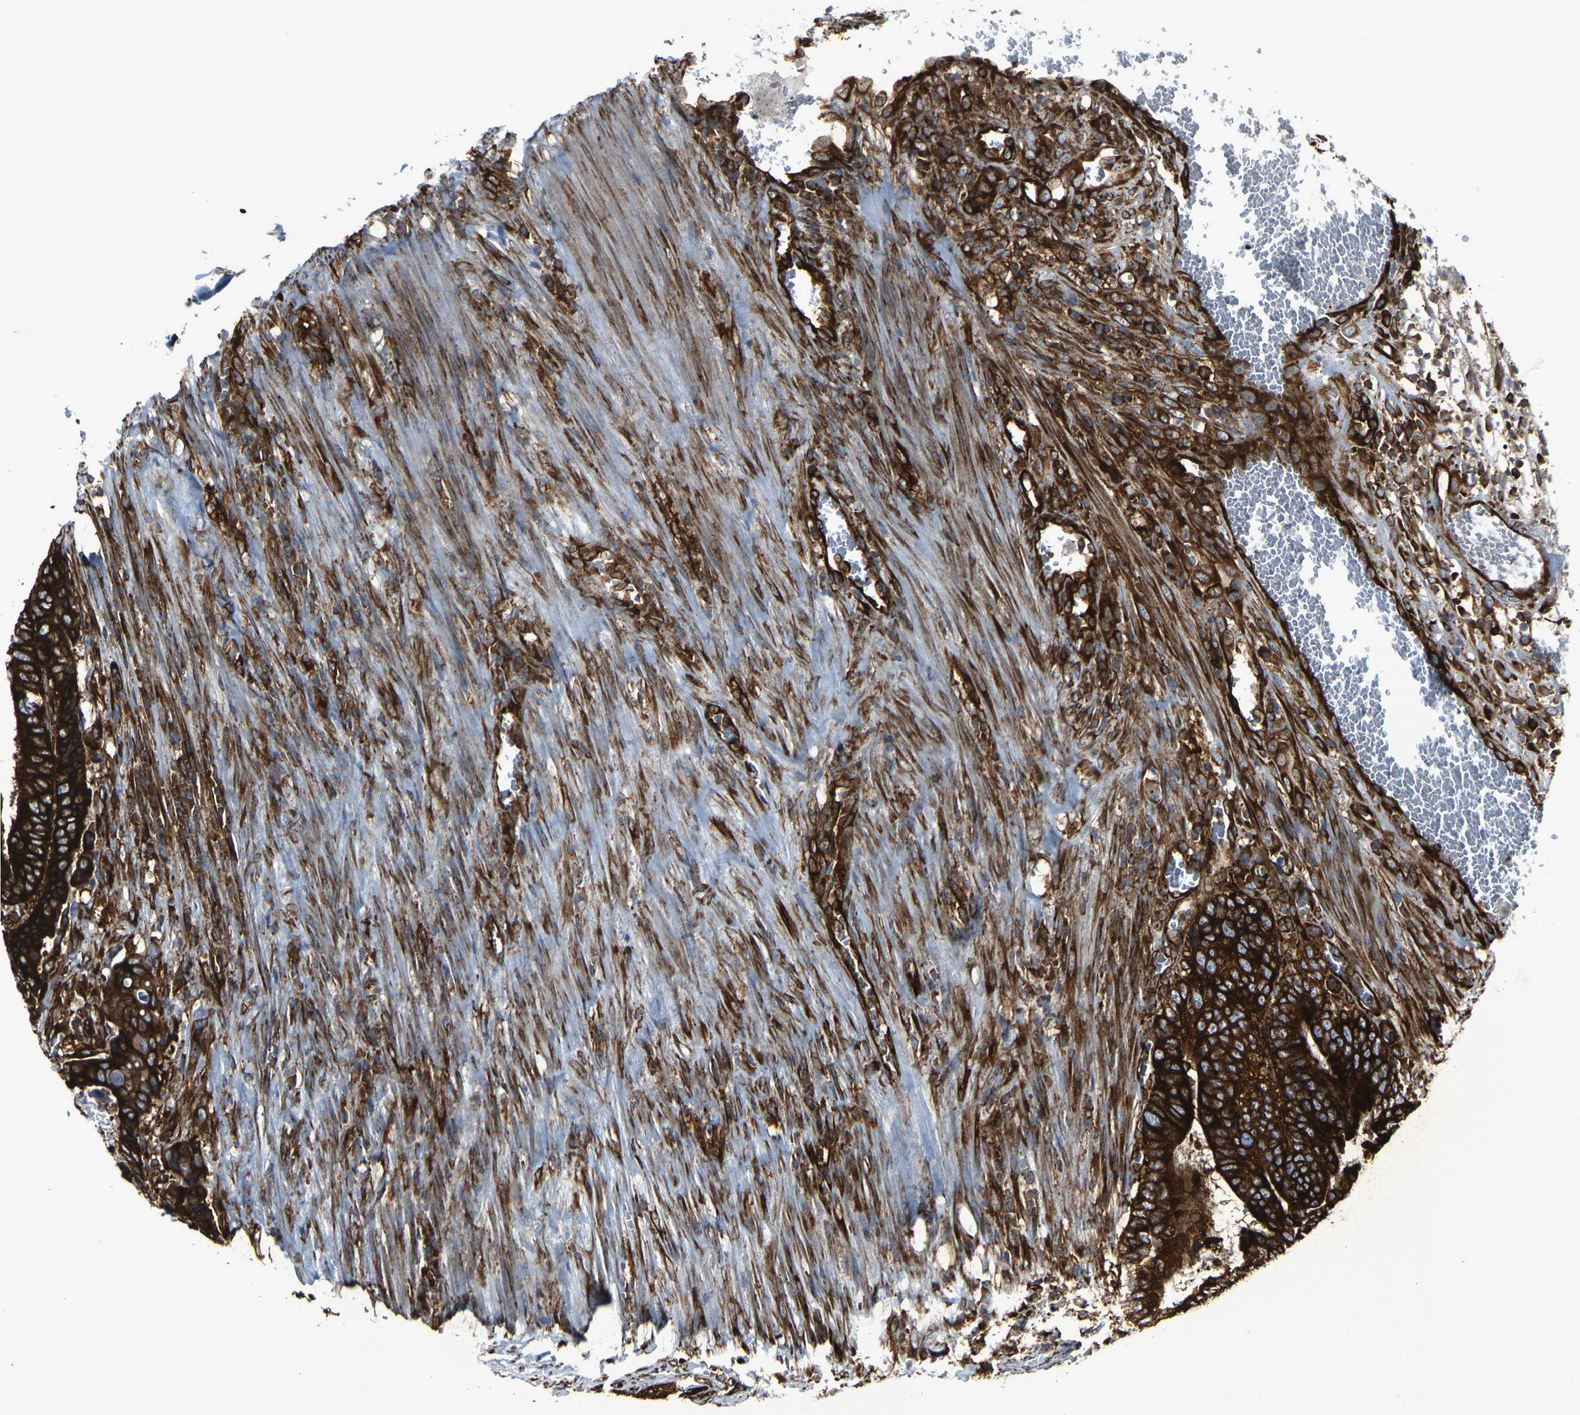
{"staining": {"intensity": "strong", "quantity": ">75%", "location": "cytoplasmic/membranous"}, "tissue": "colorectal cancer", "cell_type": "Tumor cells", "image_type": "cancer", "snomed": [{"axis": "morphology", "description": "Adenocarcinoma, NOS"}, {"axis": "topography", "description": "Colon"}], "caption": "Colorectal adenocarcinoma stained with a brown dye reveals strong cytoplasmic/membranous positive expression in about >75% of tumor cells.", "gene": "MARCHF2", "patient": {"sex": "male", "age": 72}}